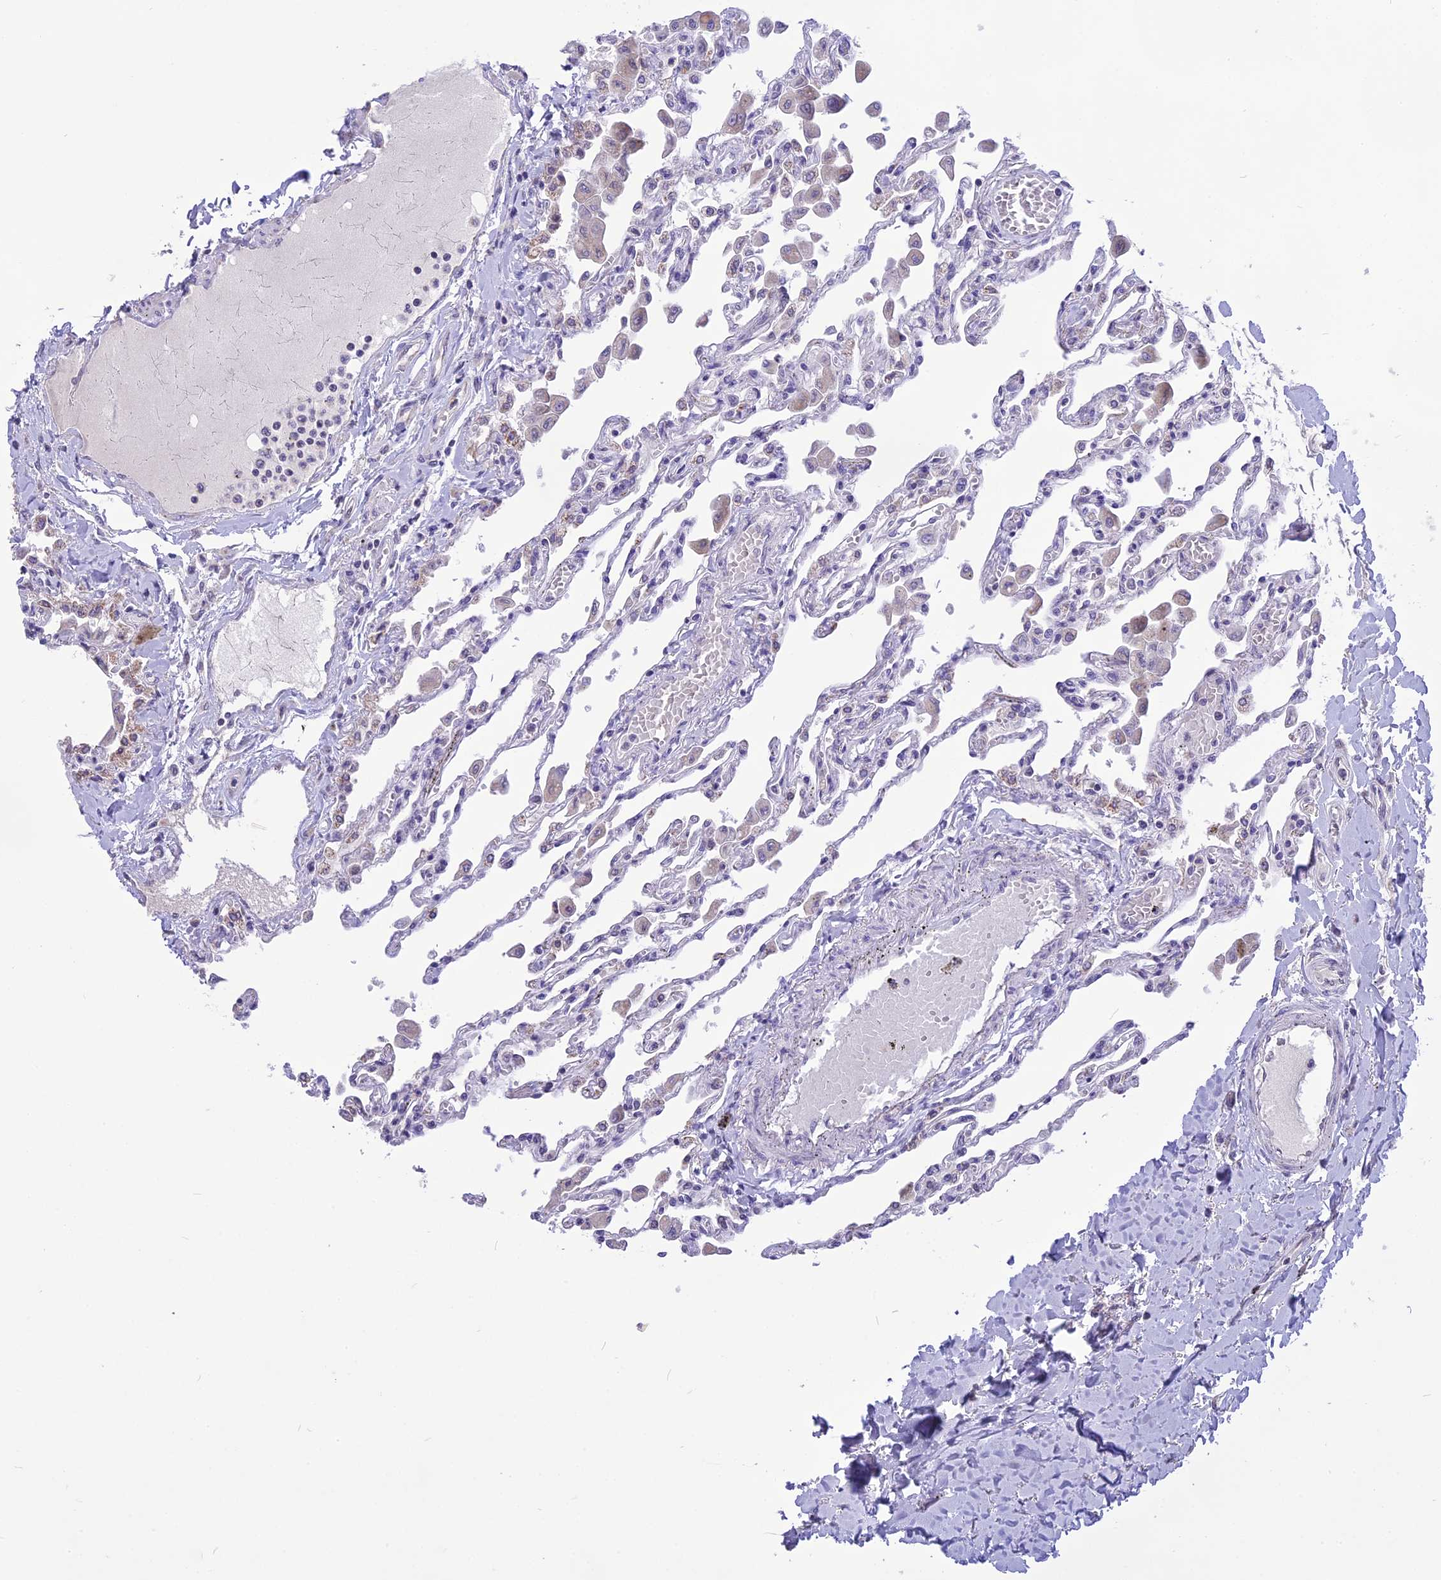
{"staining": {"intensity": "negative", "quantity": "none", "location": "none"}, "tissue": "lung", "cell_type": "Alveolar cells", "image_type": "normal", "snomed": [{"axis": "morphology", "description": "Normal tissue, NOS"}, {"axis": "topography", "description": "Bronchus"}, {"axis": "topography", "description": "Lung"}], "caption": "A photomicrograph of lung stained for a protein reveals no brown staining in alveolar cells. The staining is performed using DAB (3,3'-diaminobenzidine) brown chromogen with nuclei counter-stained in using hematoxylin.", "gene": "CMSS1", "patient": {"sex": "female", "age": 49}}